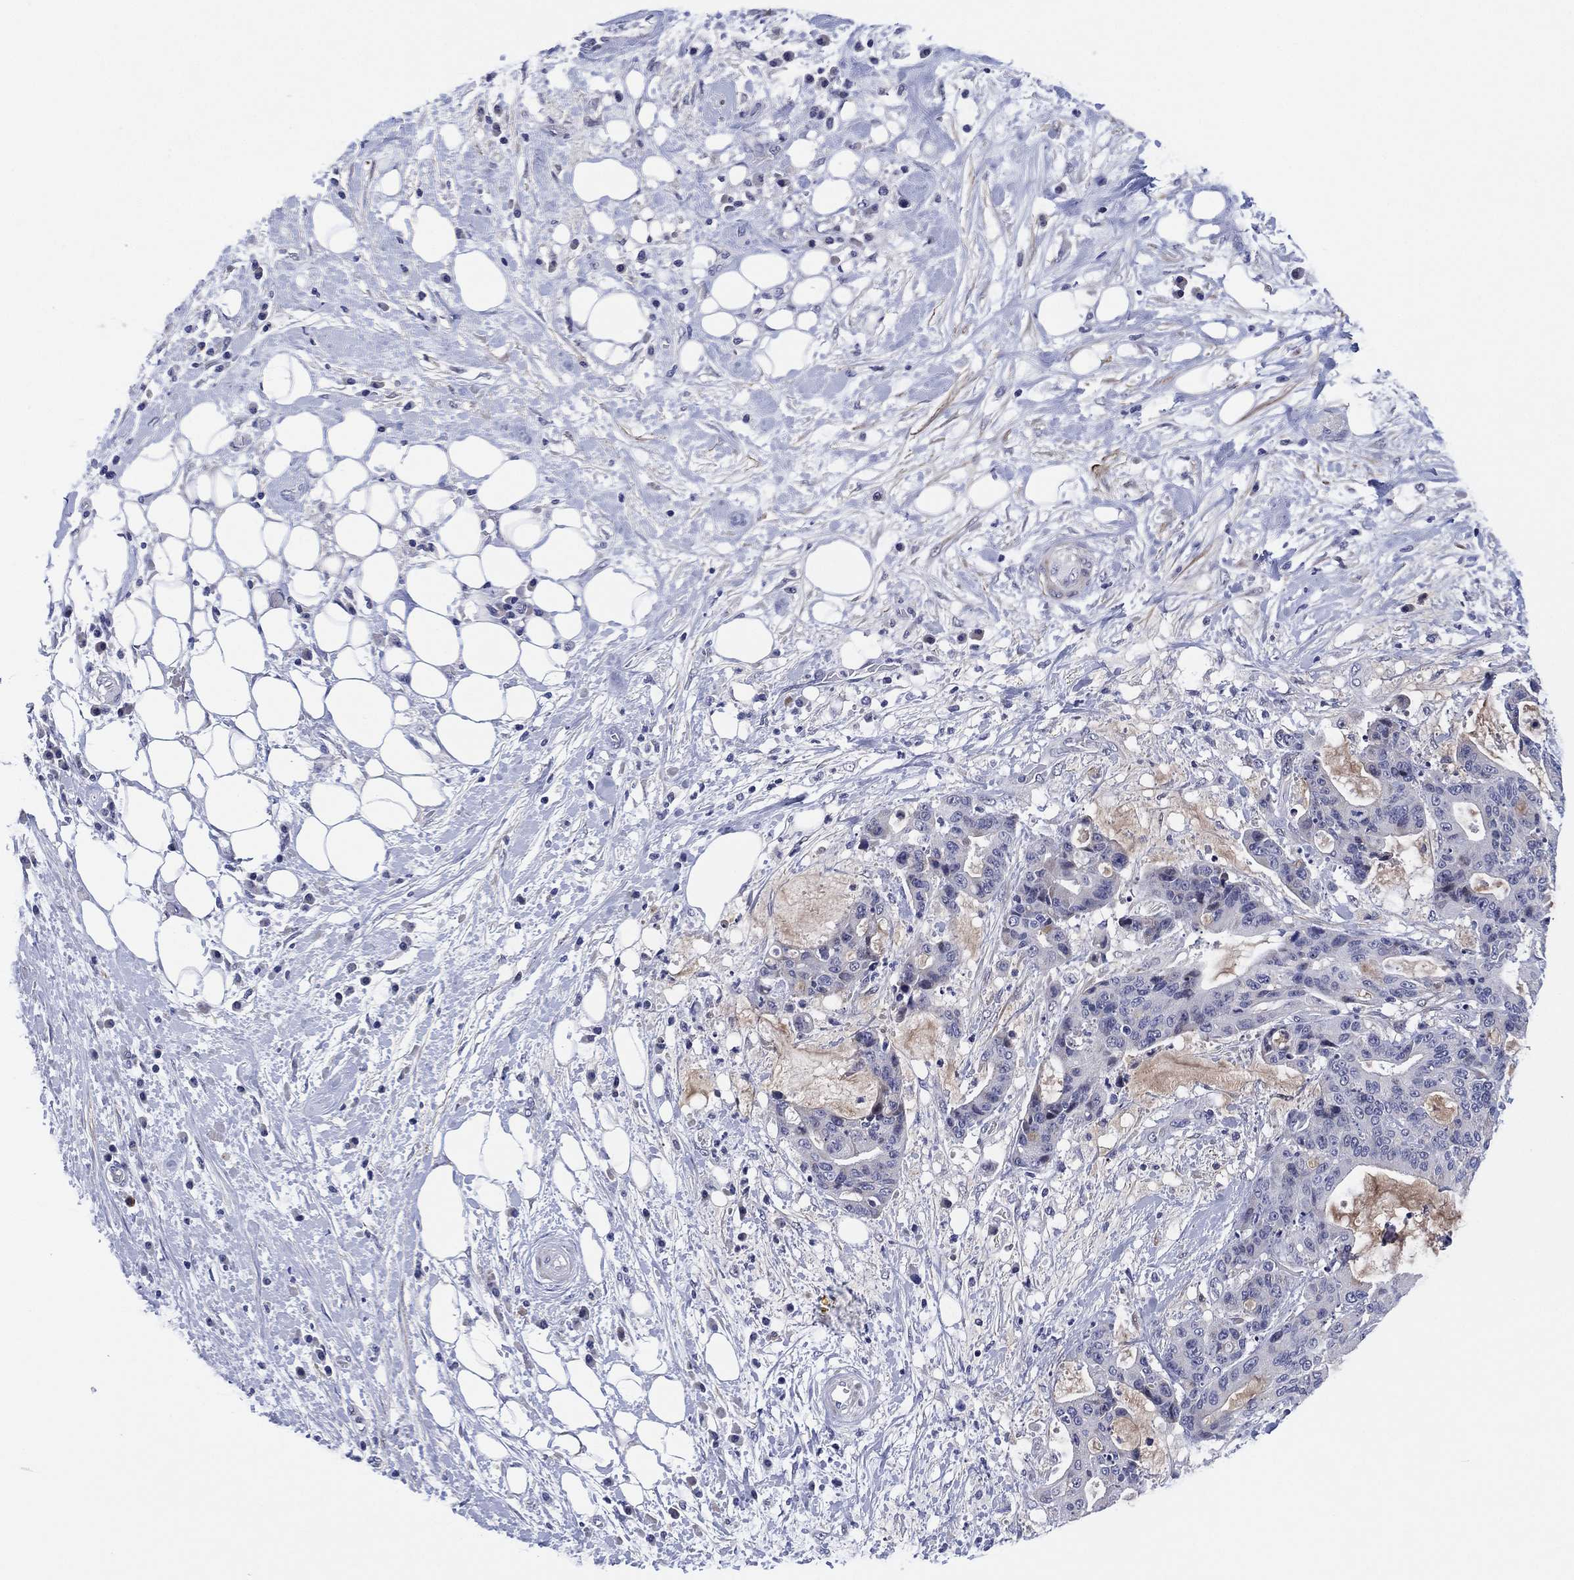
{"staining": {"intensity": "negative", "quantity": "none", "location": "none"}, "tissue": "liver cancer", "cell_type": "Tumor cells", "image_type": "cancer", "snomed": [{"axis": "morphology", "description": "Cholangiocarcinoma"}, {"axis": "topography", "description": "Liver"}], "caption": "Immunohistochemical staining of liver cancer (cholangiocarcinoma) reveals no significant expression in tumor cells.", "gene": "CLIP3", "patient": {"sex": "female", "age": 73}}